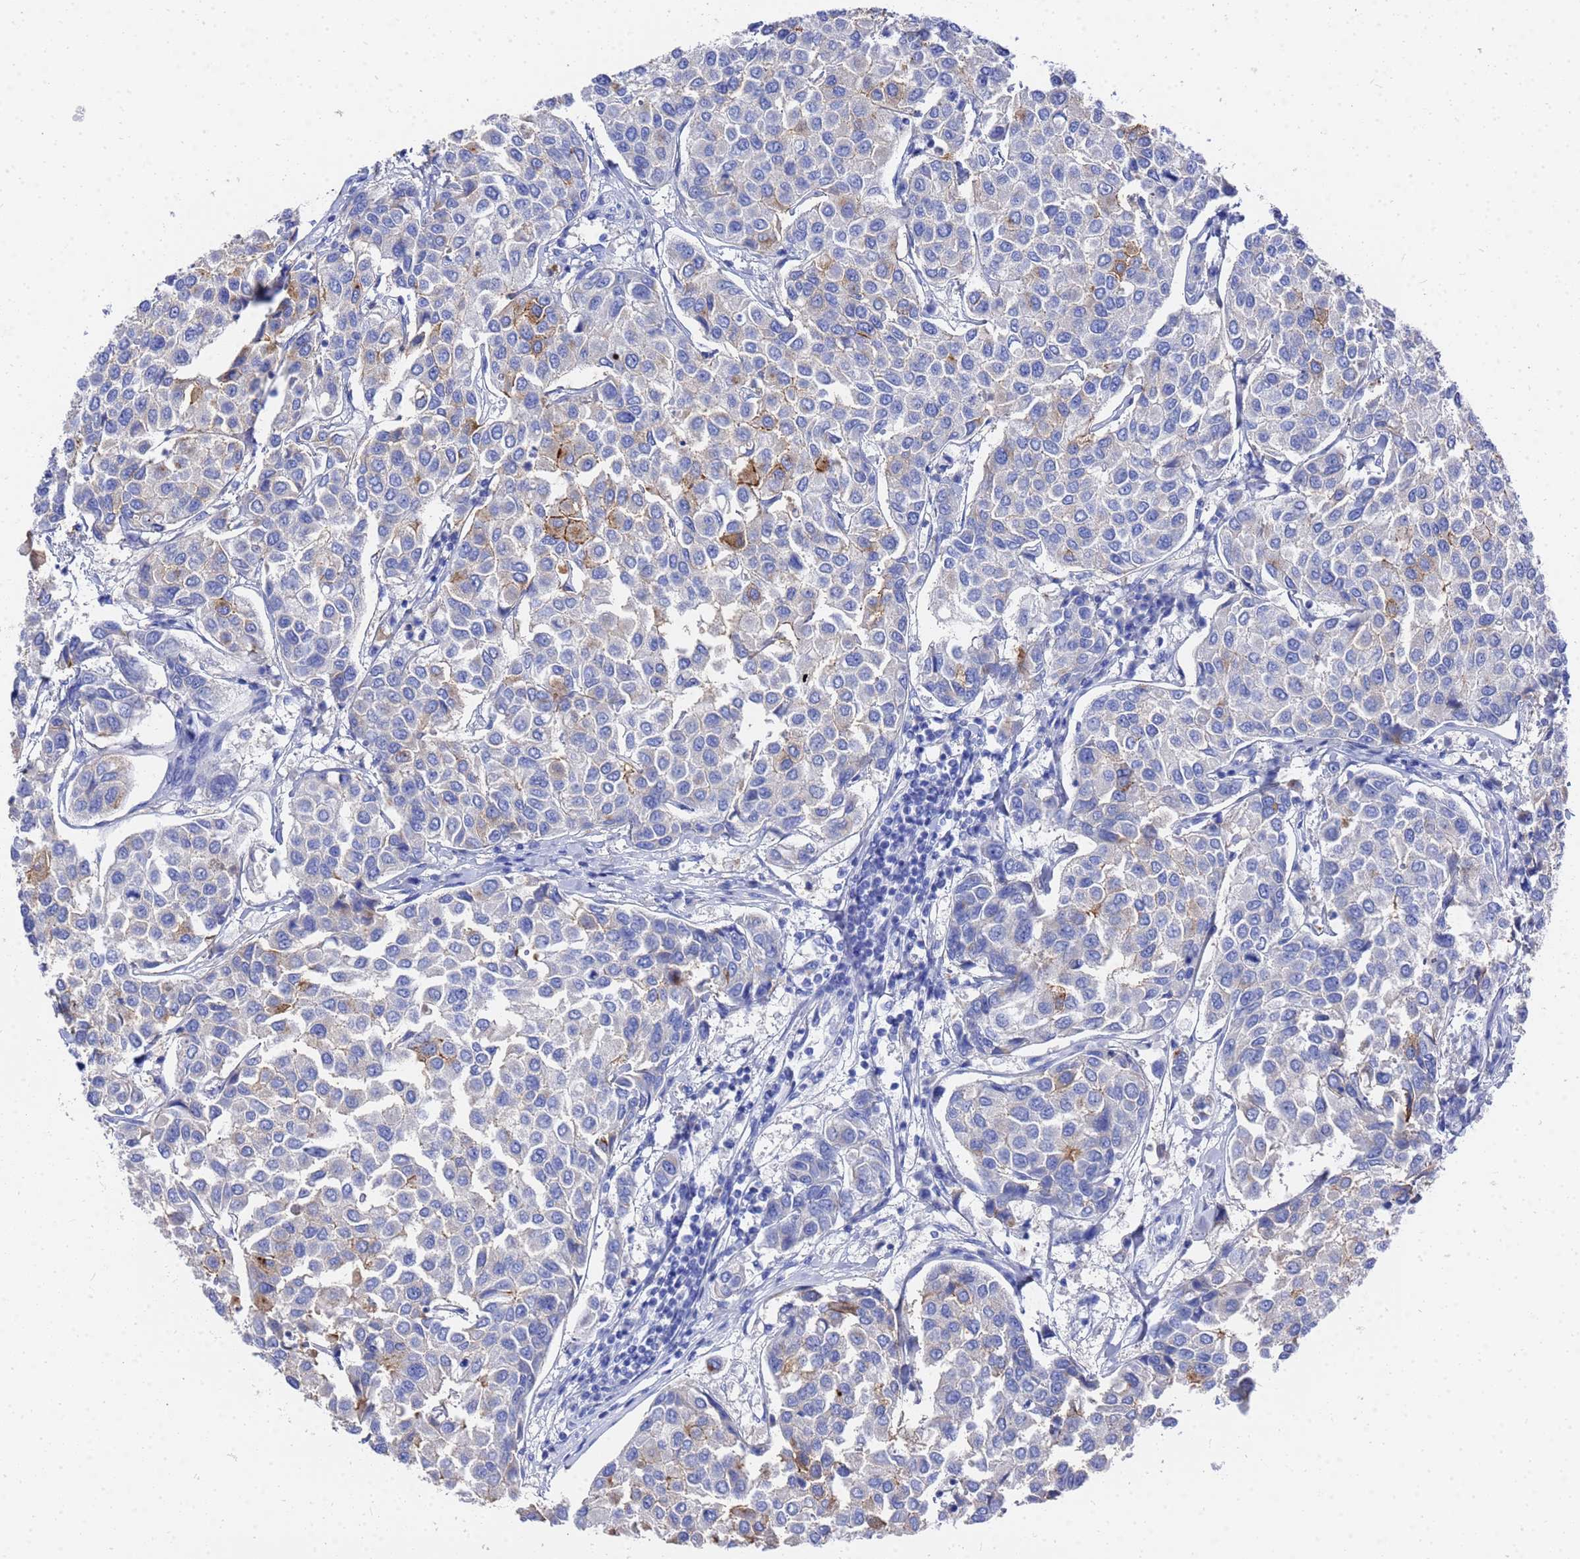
{"staining": {"intensity": "moderate", "quantity": "<25%", "location": "cytoplasmic/membranous"}, "tissue": "breast cancer", "cell_type": "Tumor cells", "image_type": "cancer", "snomed": [{"axis": "morphology", "description": "Duct carcinoma"}, {"axis": "topography", "description": "Breast"}], "caption": "Human breast cancer stained for a protein (brown) shows moderate cytoplasmic/membranous positive positivity in about <25% of tumor cells.", "gene": "GGT1", "patient": {"sex": "female", "age": 55}}